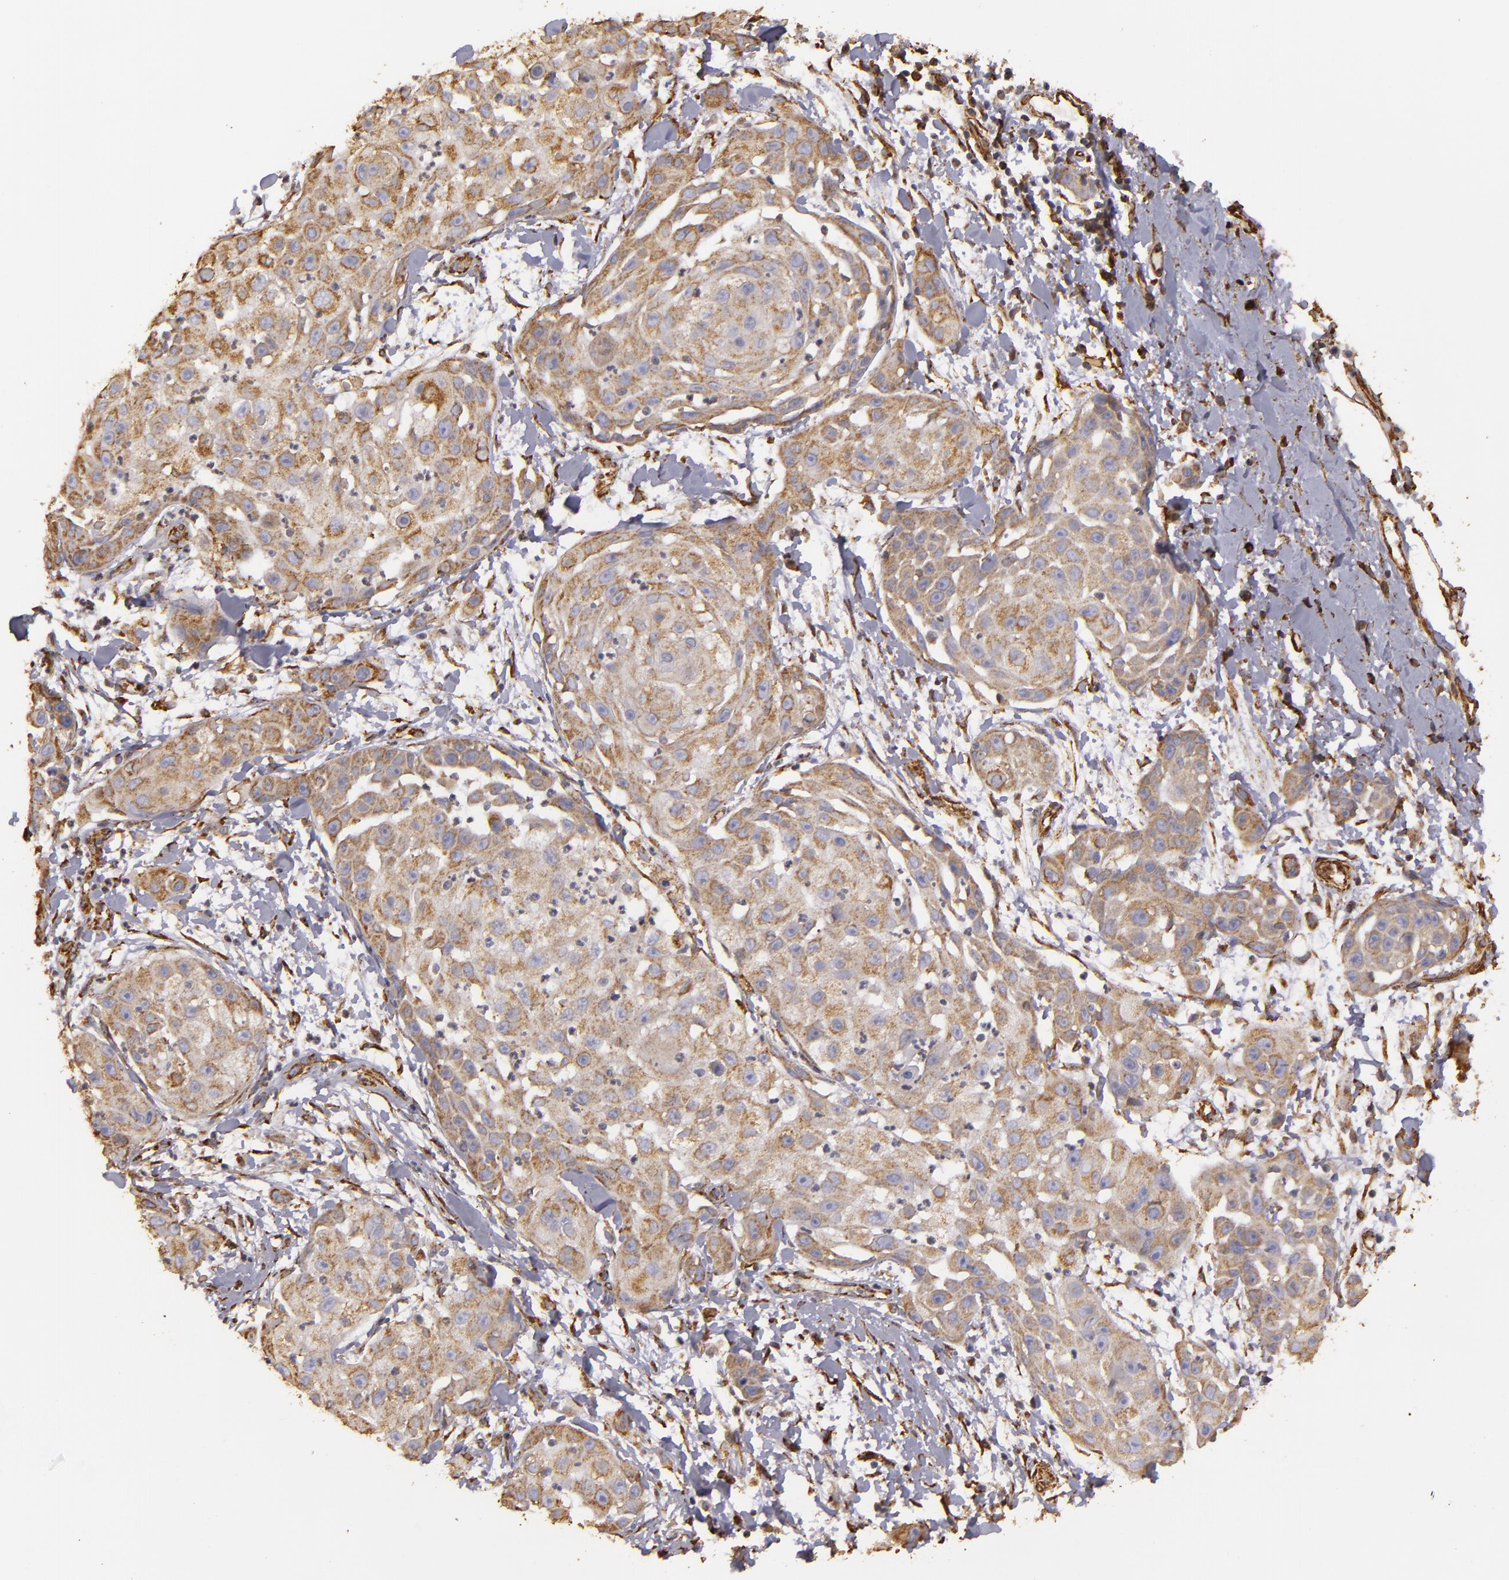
{"staining": {"intensity": "moderate", "quantity": ">75%", "location": "cytoplasmic/membranous"}, "tissue": "skin cancer", "cell_type": "Tumor cells", "image_type": "cancer", "snomed": [{"axis": "morphology", "description": "Squamous cell carcinoma, NOS"}, {"axis": "topography", "description": "Skin"}], "caption": "A photomicrograph showing moderate cytoplasmic/membranous expression in about >75% of tumor cells in skin cancer (squamous cell carcinoma), as visualized by brown immunohistochemical staining.", "gene": "CYB5R3", "patient": {"sex": "female", "age": 57}}